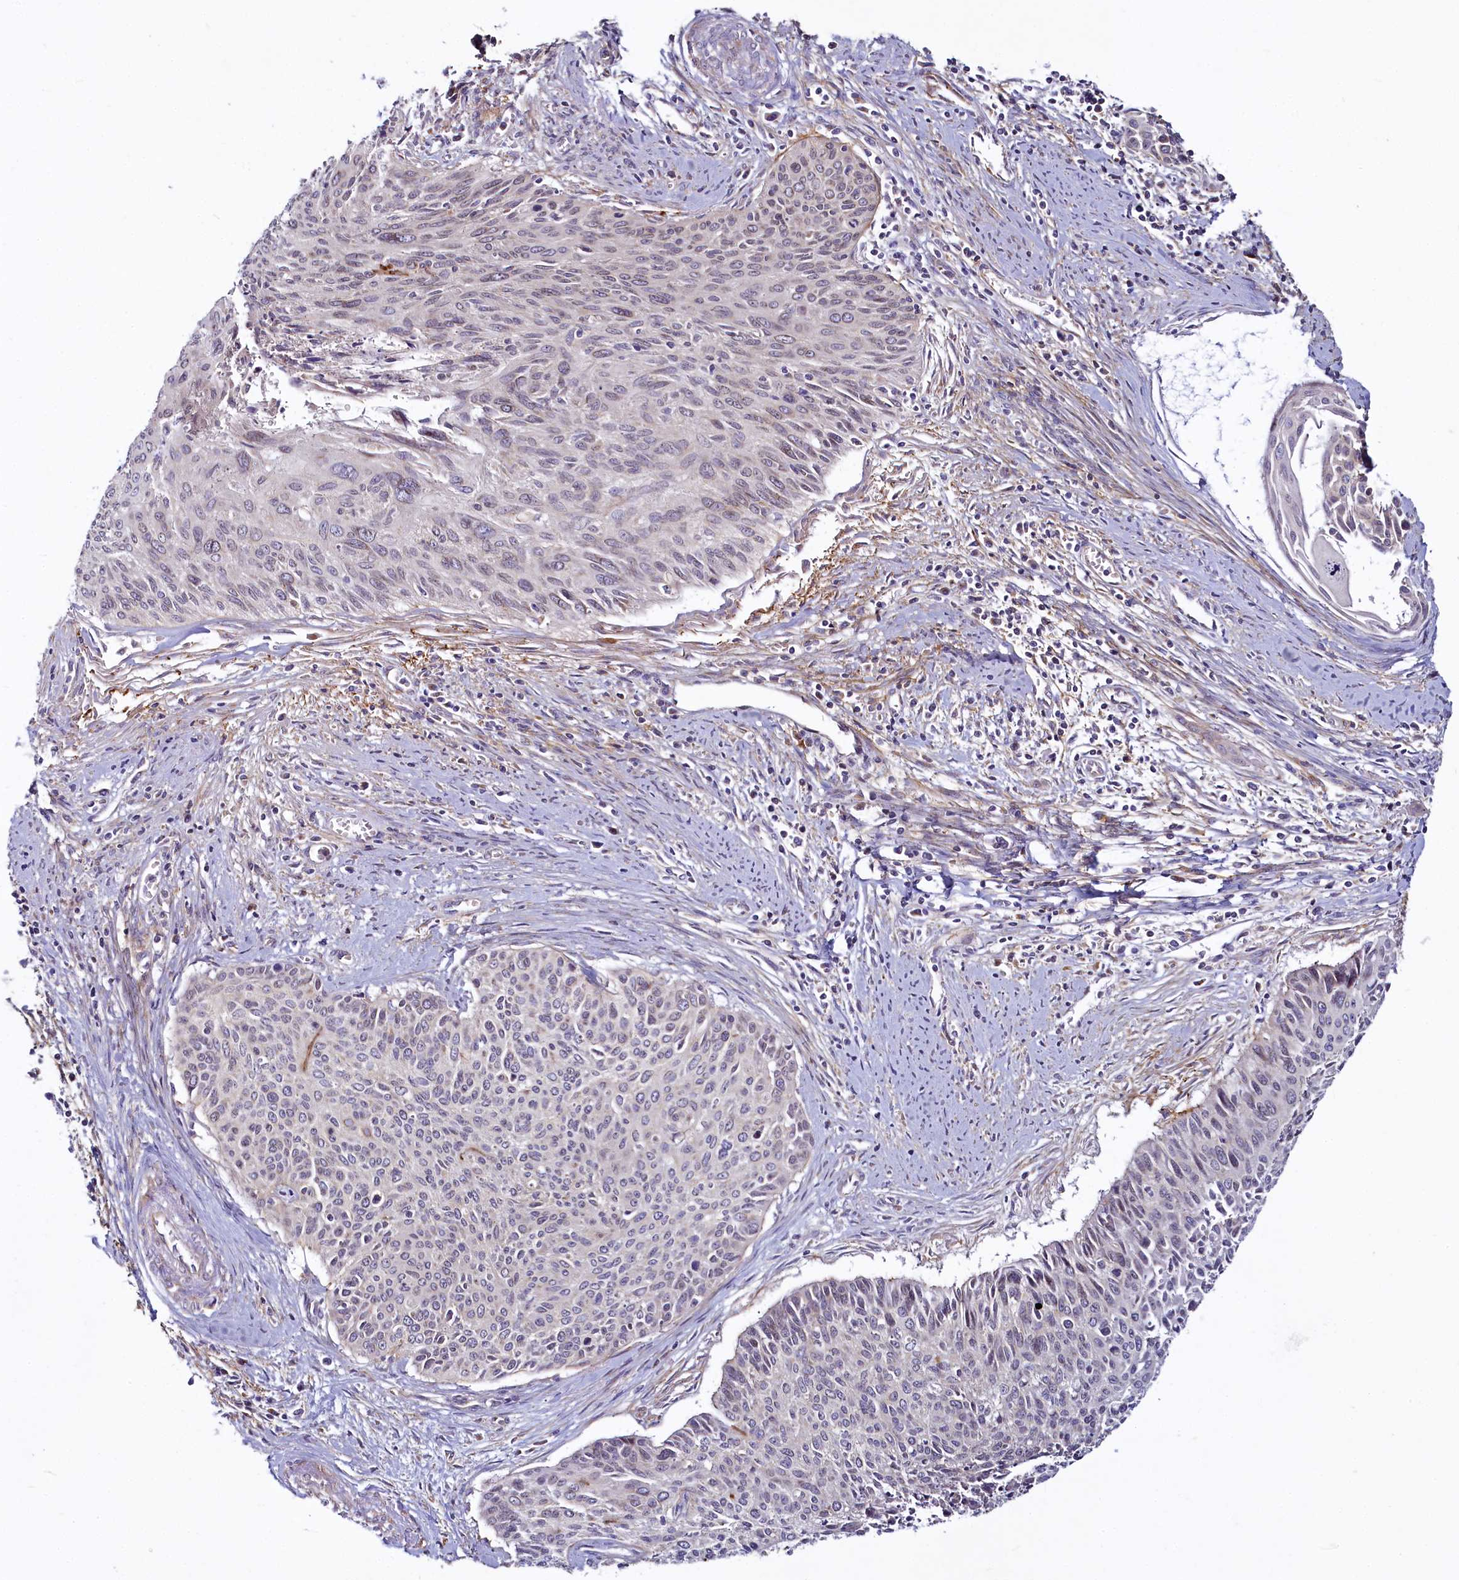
{"staining": {"intensity": "negative", "quantity": "none", "location": "none"}, "tissue": "cervical cancer", "cell_type": "Tumor cells", "image_type": "cancer", "snomed": [{"axis": "morphology", "description": "Squamous cell carcinoma, NOS"}, {"axis": "topography", "description": "Cervix"}], "caption": "Tumor cells are negative for protein expression in human squamous cell carcinoma (cervical).", "gene": "ADCY2", "patient": {"sex": "female", "age": 55}}